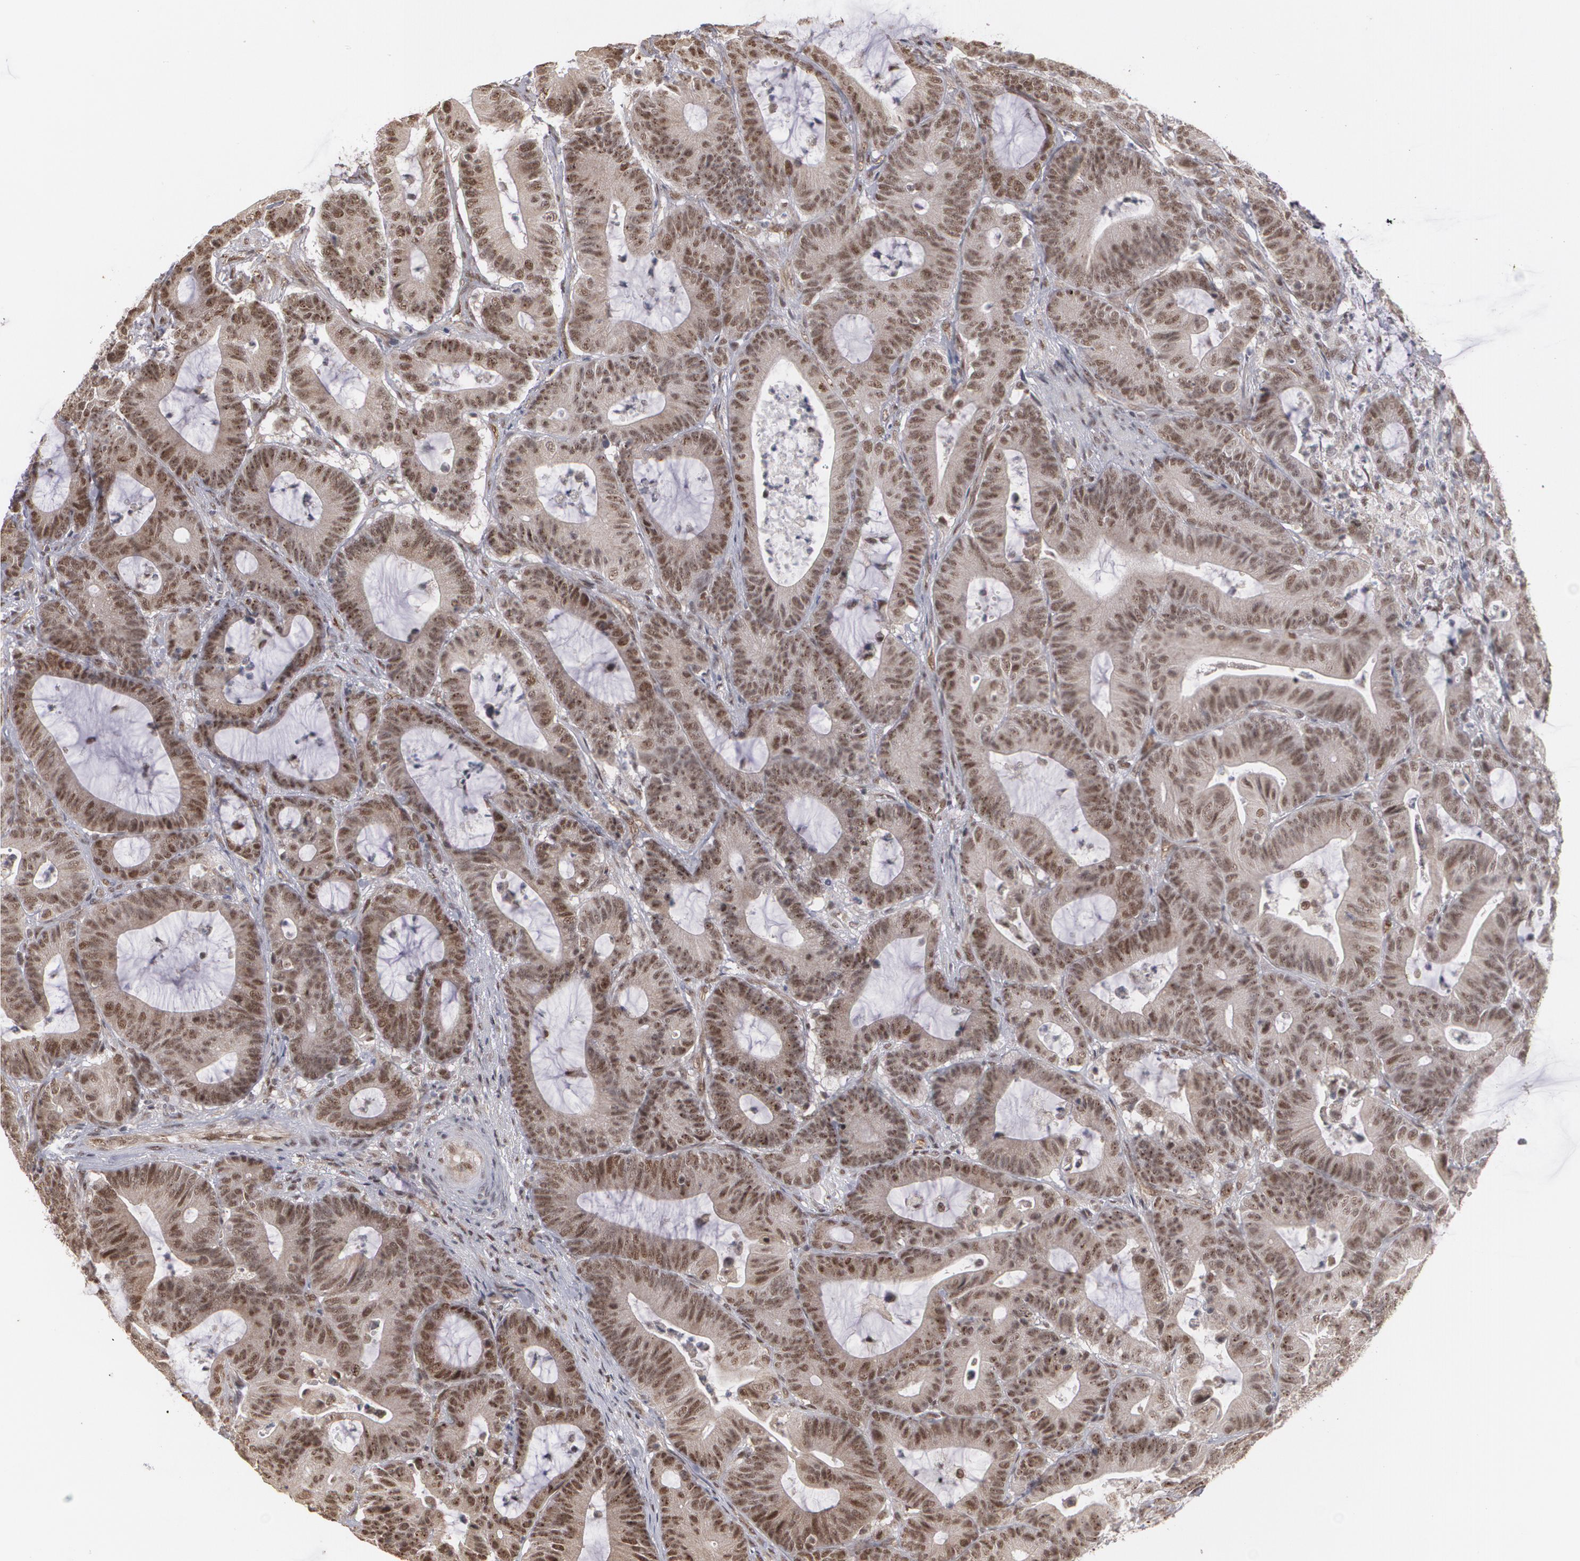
{"staining": {"intensity": "moderate", "quantity": ">75%", "location": "cytoplasmic/membranous,nuclear"}, "tissue": "colorectal cancer", "cell_type": "Tumor cells", "image_type": "cancer", "snomed": [{"axis": "morphology", "description": "Adenocarcinoma, NOS"}, {"axis": "topography", "description": "Colon"}], "caption": "IHC of human colorectal cancer shows medium levels of moderate cytoplasmic/membranous and nuclear staining in about >75% of tumor cells. The protein is shown in brown color, while the nuclei are stained blue.", "gene": "ZNF75A", "patient": {"sex": "female", "age": 84}}